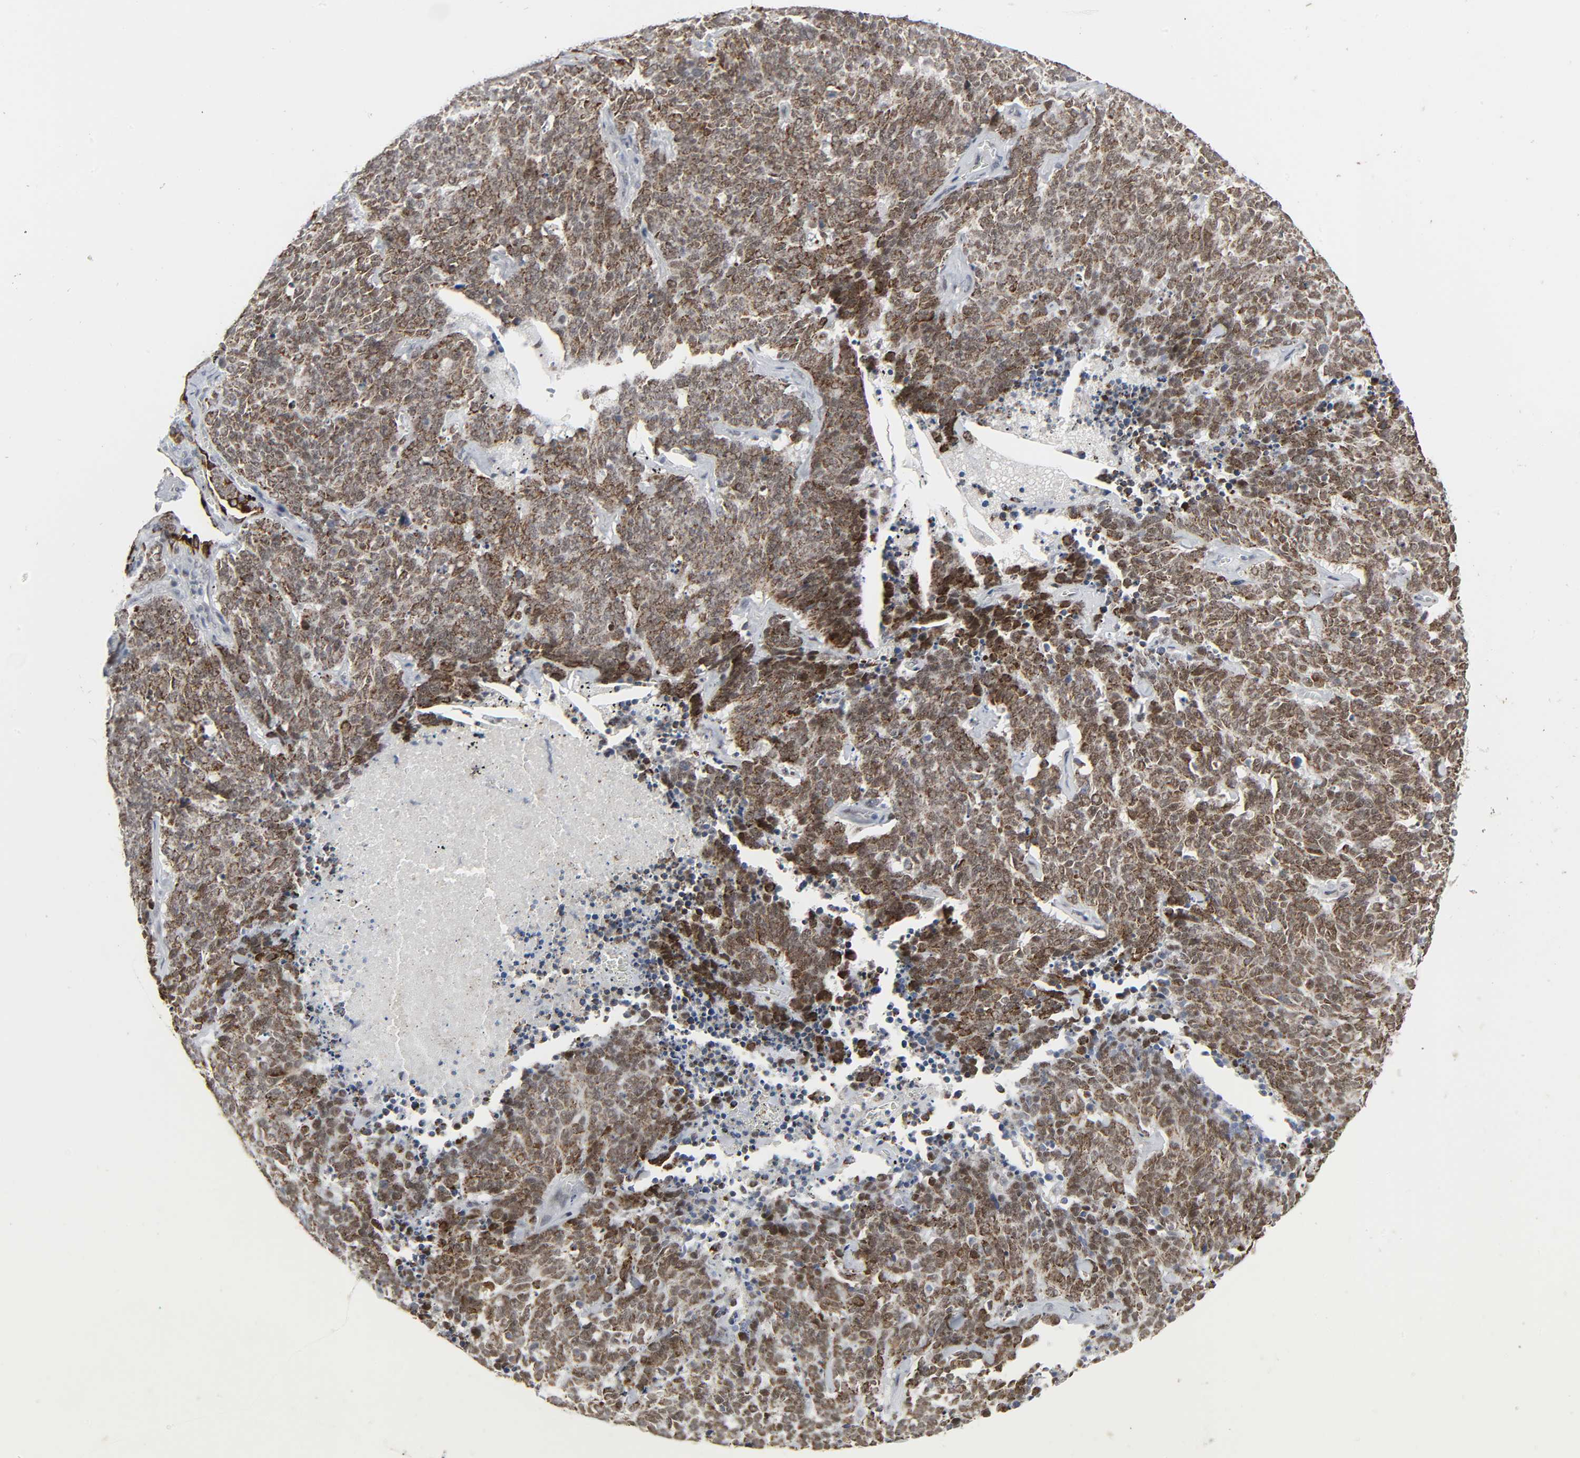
{"staining": {"intensity": "moderate", "quantity": ">75%", "location": "cytoplasmic/membranous"}, "tissue": "lung cancer", "cell_type": "Tumor cells", "image_type": "cancer", "snomed": [{"axis": "morphology", "description": "Neoplasm, malignant, NOS"}, {"axis": "topography", "description": "Lung"}], "caption": "A photomicrograph of human lung cancer (neoplasm (malignant)) stained for a protein exhibits moderate cytoplasmic/membranous brown staining in tumor cells.", "gene": "MUC1", "patient": {"sex": "female", "age": 58}}